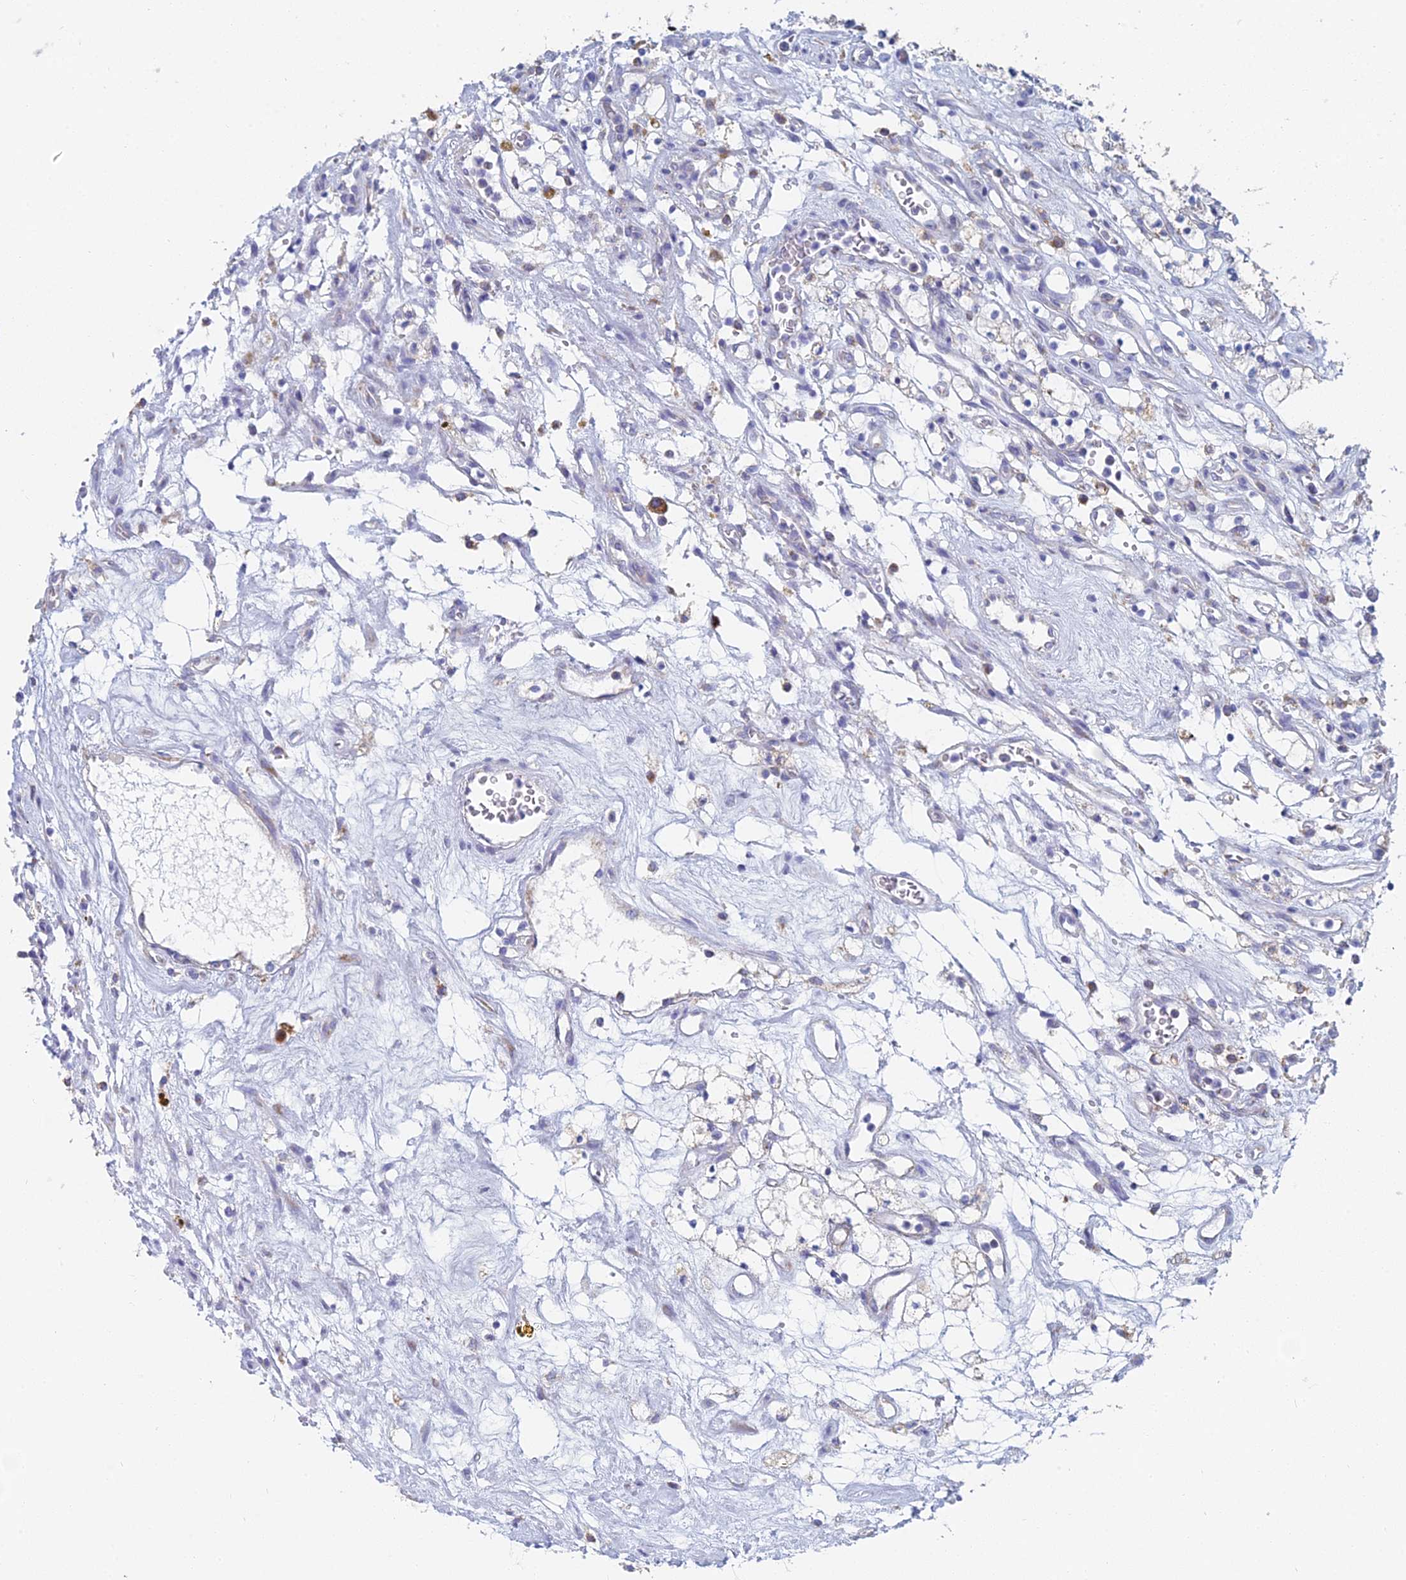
{"staining": {"intensity": "weak", "quantity": "25%-75%", "location": "cytoplasmic/membranous"}, "tissue": "renal cancer", "cell_type": "Tumor cells", "image_type": "cancer", "snomed": [{"axis": "morphology", "description": "Adenocarcinoma, NOS"}, {"axis": "topography", "description": "Kidney"}], "caption": "Renal cancer (adenocarcinoma) tissue shows weak cytoplasmic/membranous staining in about 25%-75% of tumor cells, visualized by immunohistochemistry.", "gene": "CRACR2B", "patient": {"sex": "female", "age": 69}}